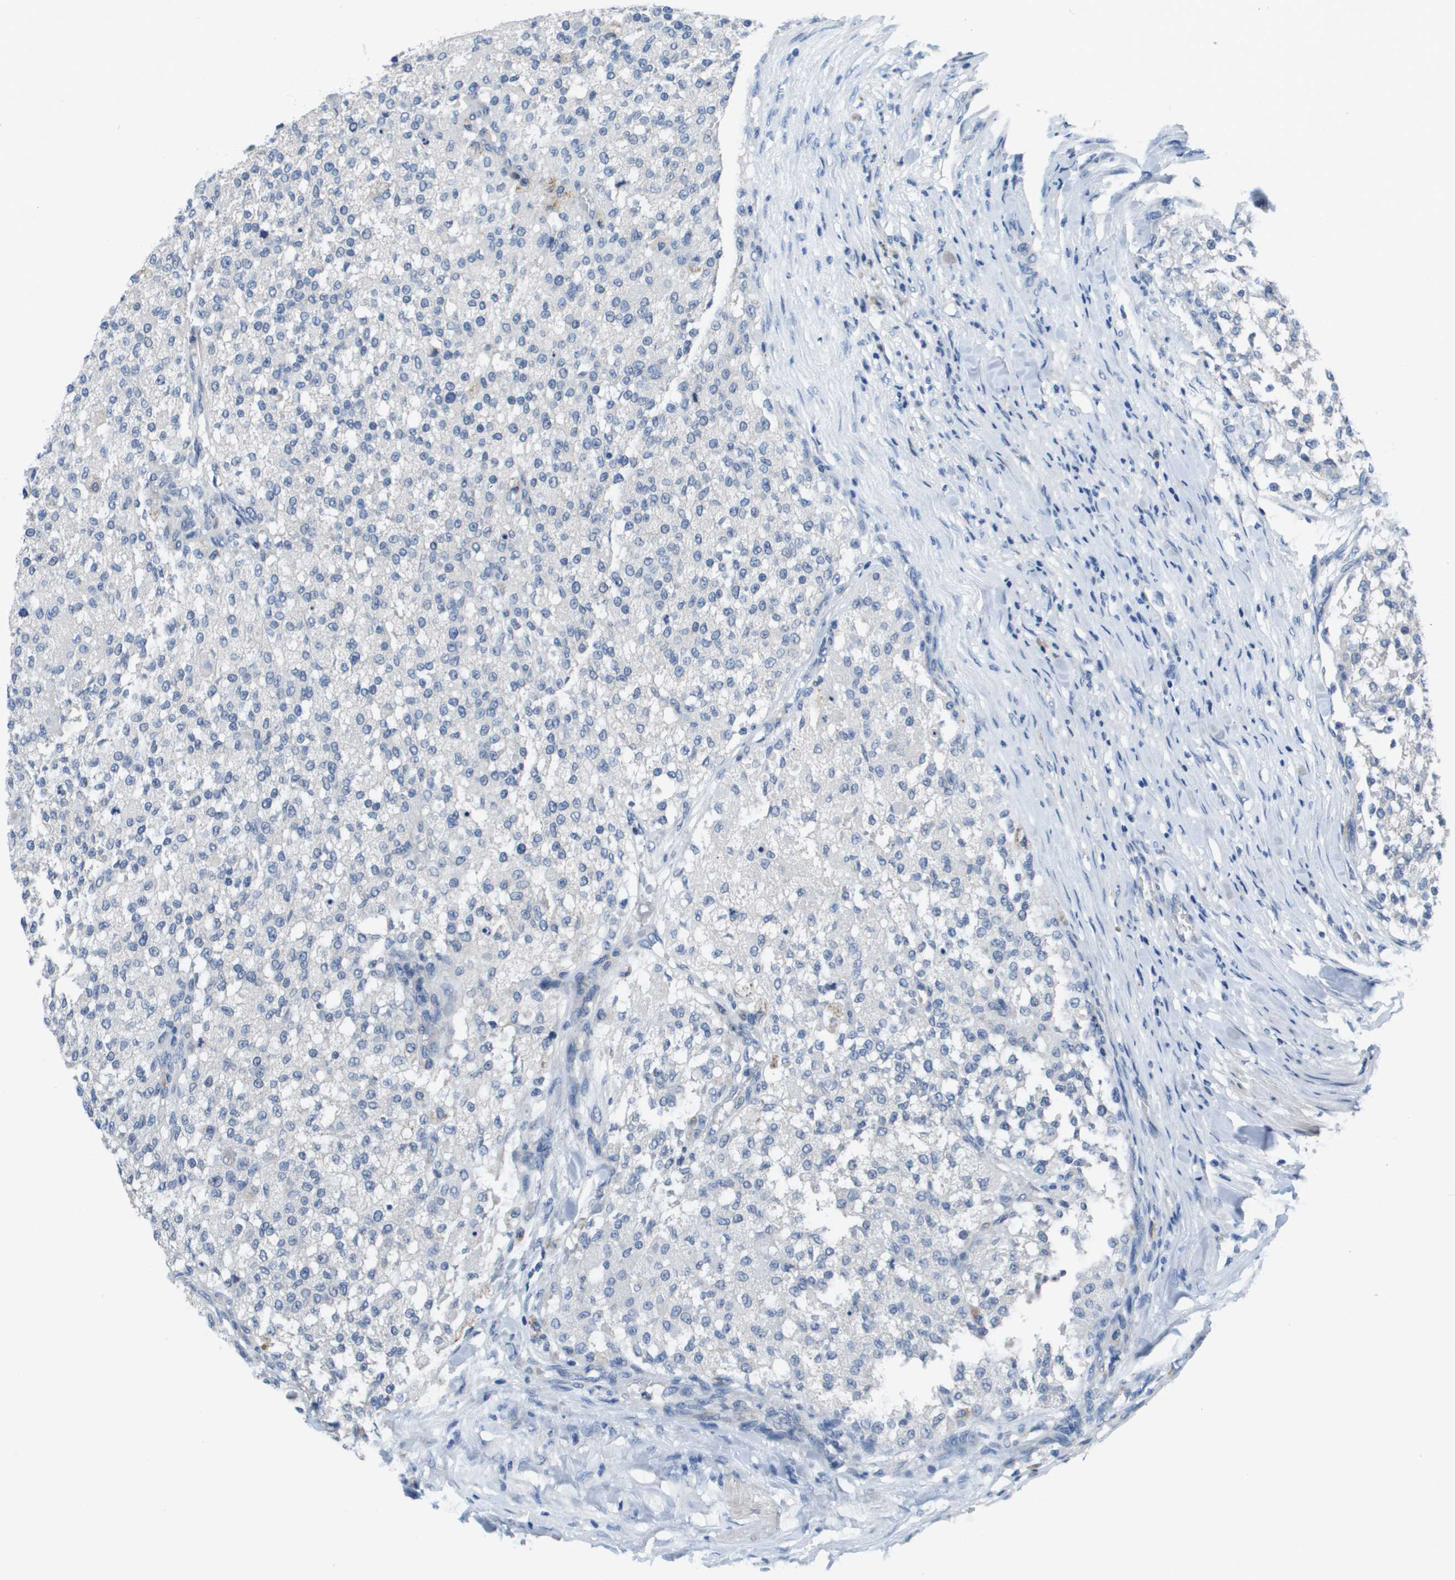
{"staining": {"intensity": "negative", "quantity": "none", "location": "none"}, "tissue": "testis cancer", "cell_type": "Tumor cells", "image_type": "cancer", "snomed": [{"axis": "morphology", "description": "Seminoma, NOS"}, {"axis": "topography", "description": "Testis"}], "caption": "Photomicrograph shows no significant protein expression in tumor cells of testis seminoma.", "gene": "NCS1", "patient": {"sex": "male", "age": 59}}